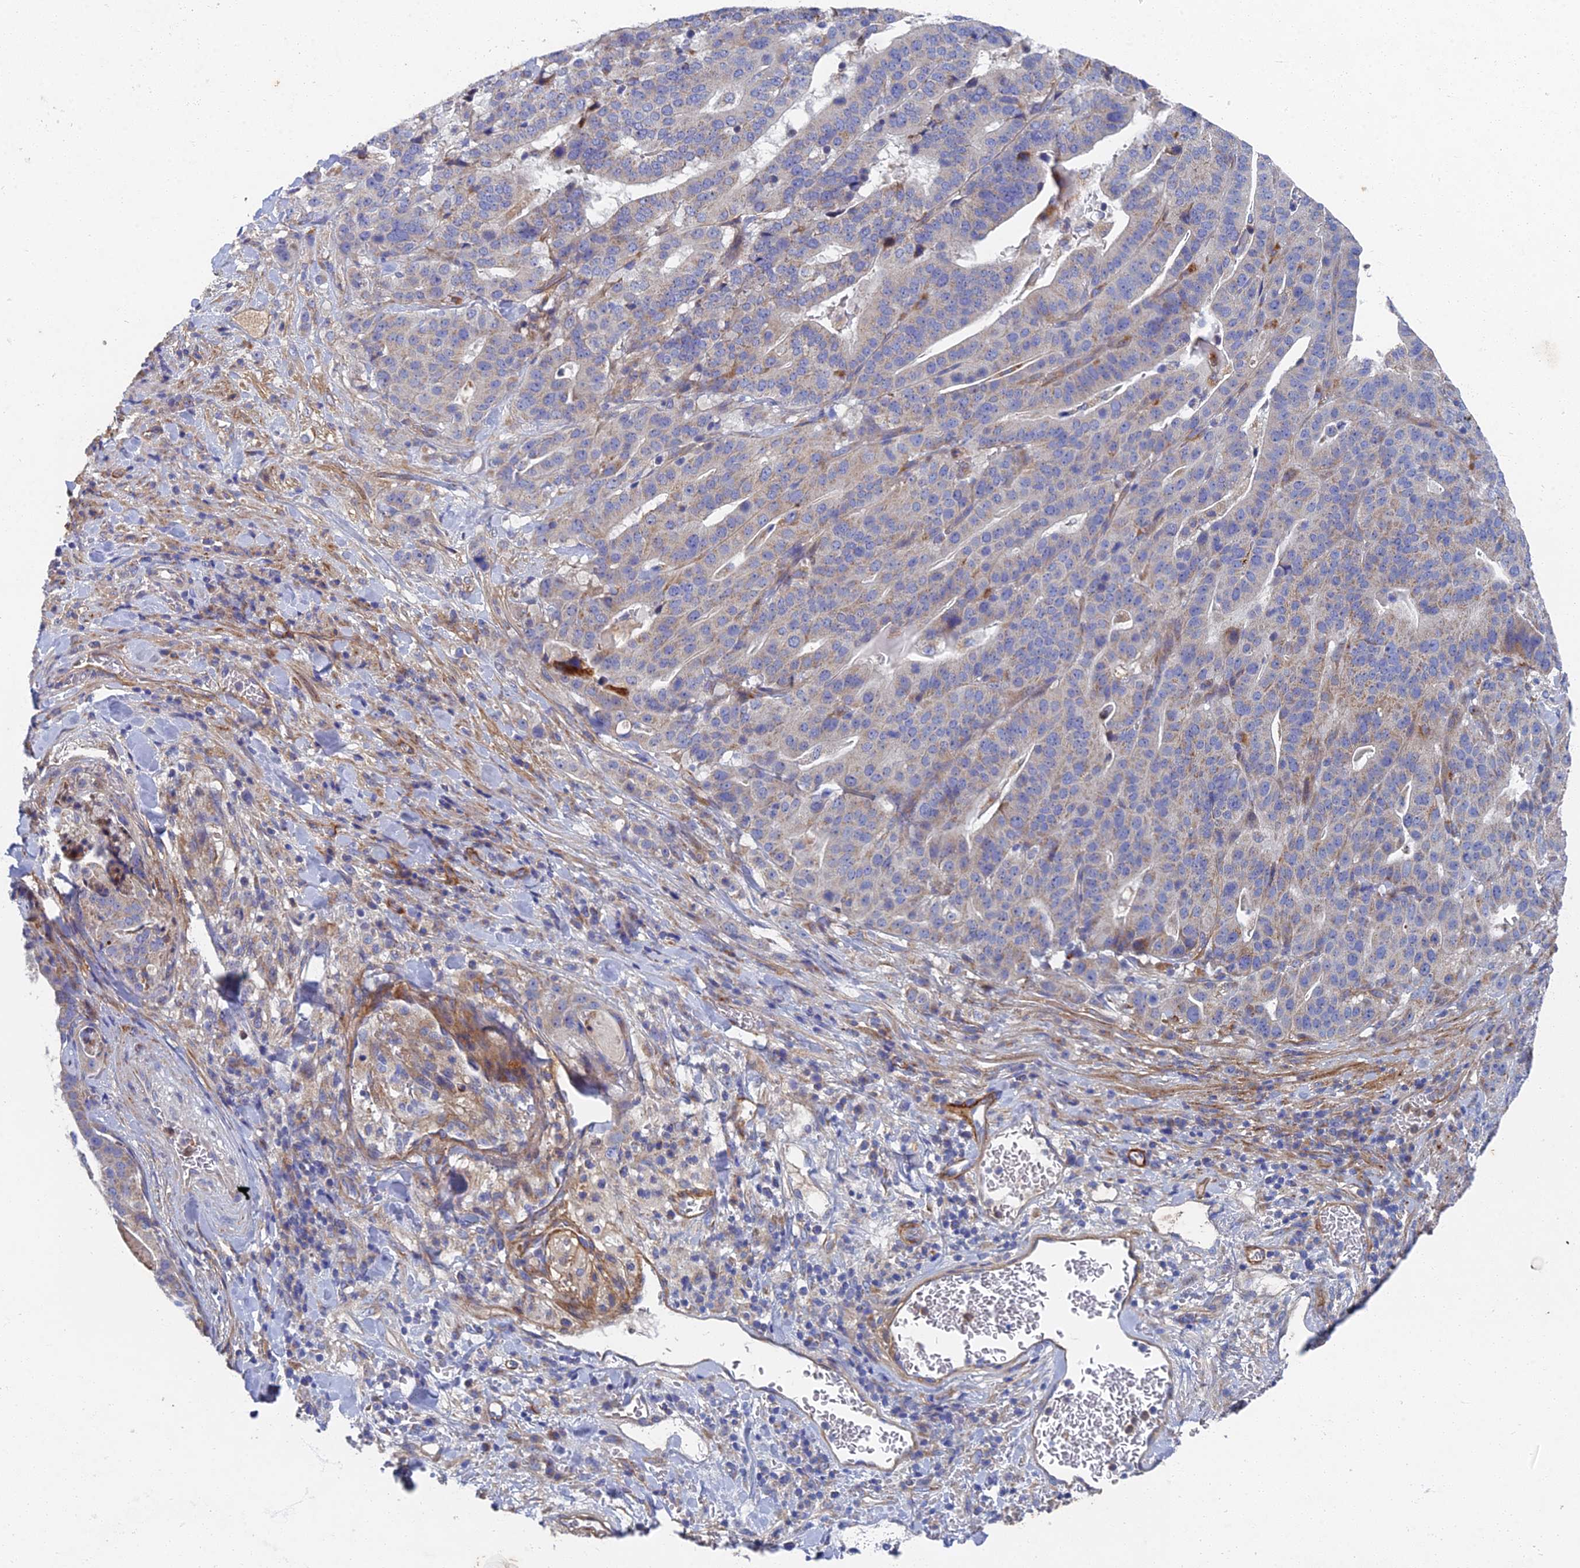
{"staining": {"intensity": "weak", "quantity": "25%-75%", "location": "cytoplasmic/membranous"}, "tissue": "stomach cancer", "cell_type": "Tumor cells", "image_type": "cancer", "snomed": [{"axis": "morphology", "description": "Adenocarcinoma, NOS"}, {"axis": "topography", "description": "Stomach"}], "caption": "Stomach cancer (adenocarcinoma) was stained to show a protein in brown. There is low levels of weak cytoplasmic/membranous staining in approximately 25%-75% of tumor cells. The staining was performed using DAB (3,3'-diaminobenzidine) to visualize the protein expression in brown, while the nuclei were stained in blue with hematoxylin (Magnification: 20x).", "gene": "RNASEK", "patient": {"sex": "male", "age": 48}}